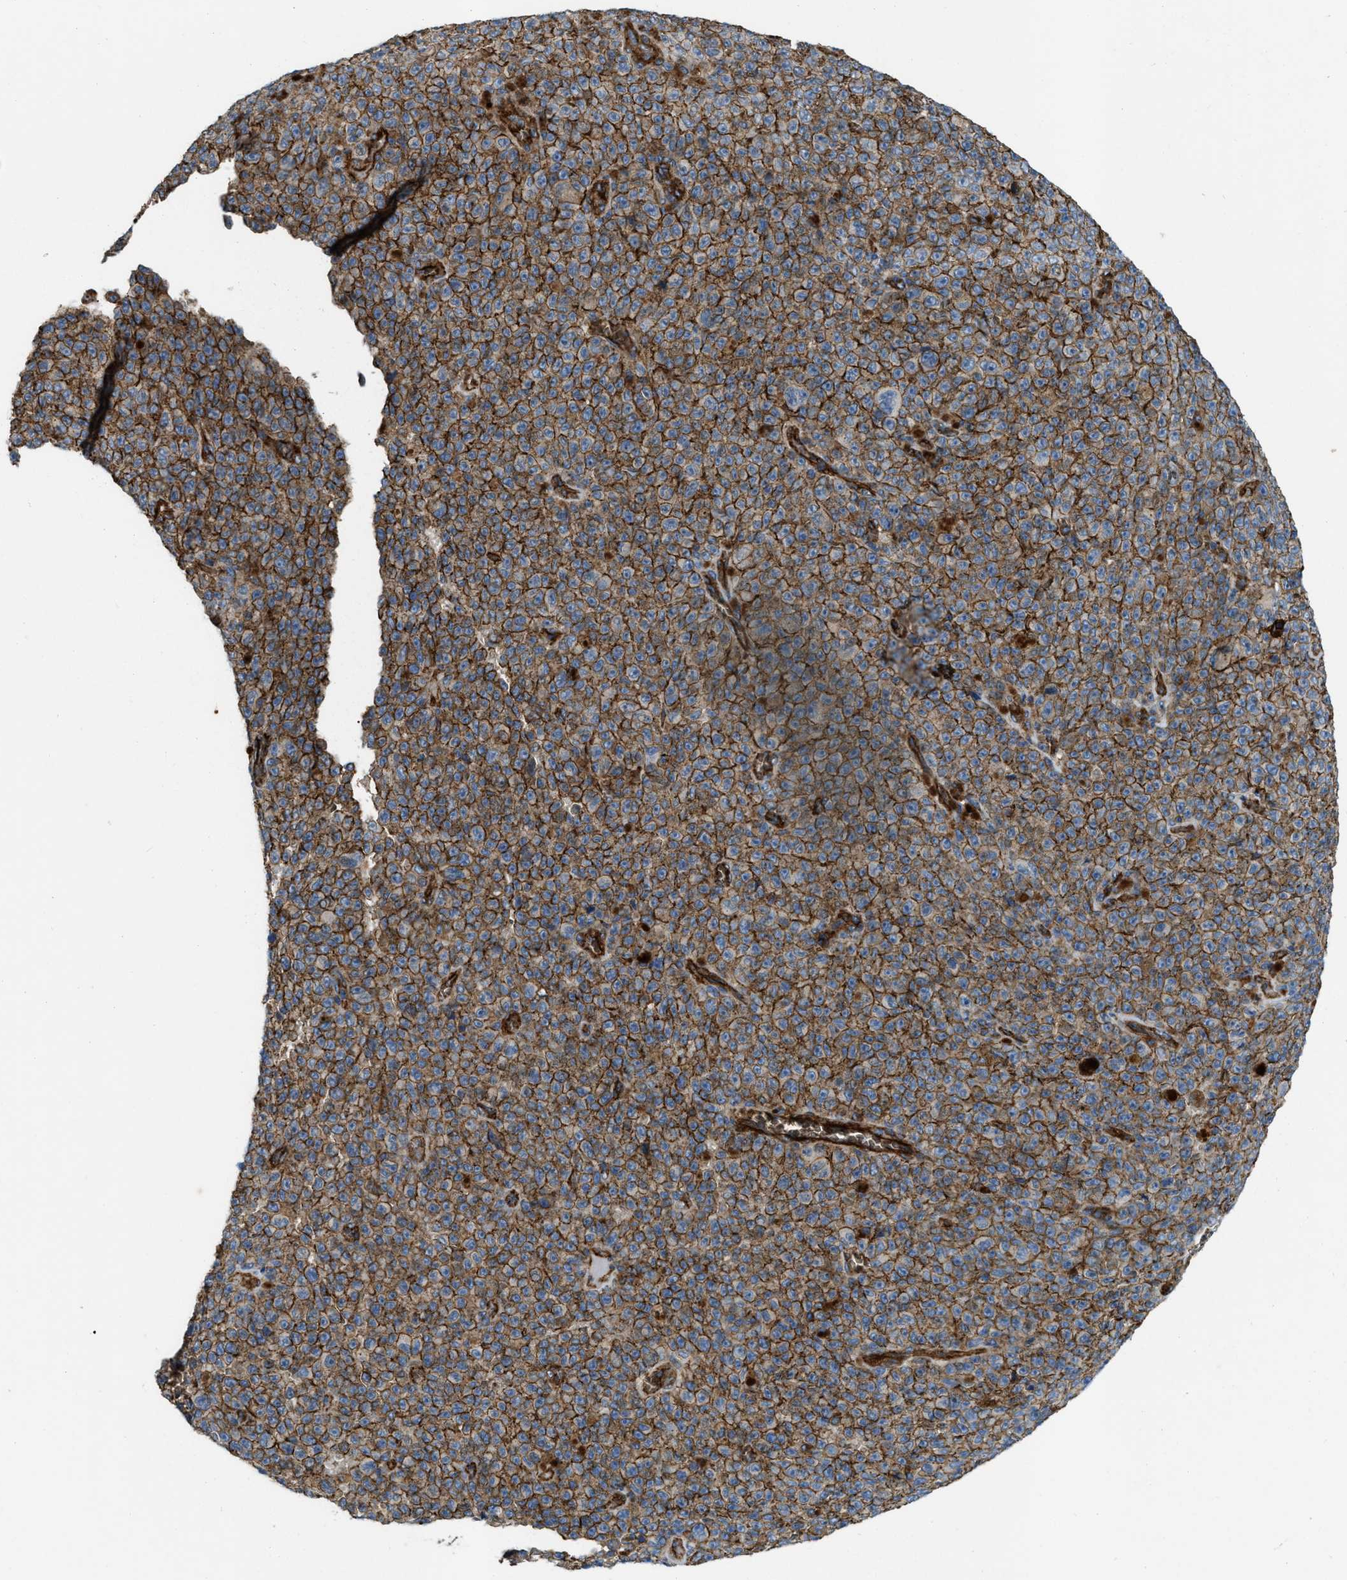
{"staining": {"intensity": "strong", "quantity": ">75%", "location": "cytoplasmic/membranous"}, "tissue": "melanoma", "cell_type": "Tumor cells", "image_type": "cancer", "snomed": [{"axis": "morphology", "description": "Malignant melanoma, NOS"}, {"axis": "topography", "description": "Skin"}], "caption": "Immunohistochemical staining of human malignant melanoma exhibits high levels of strong cytoplasmic/membranous positivity in approximately >75% of tumor cells.", "gene": "ERC1", "patient": {"sex": "female", "age": 82}}